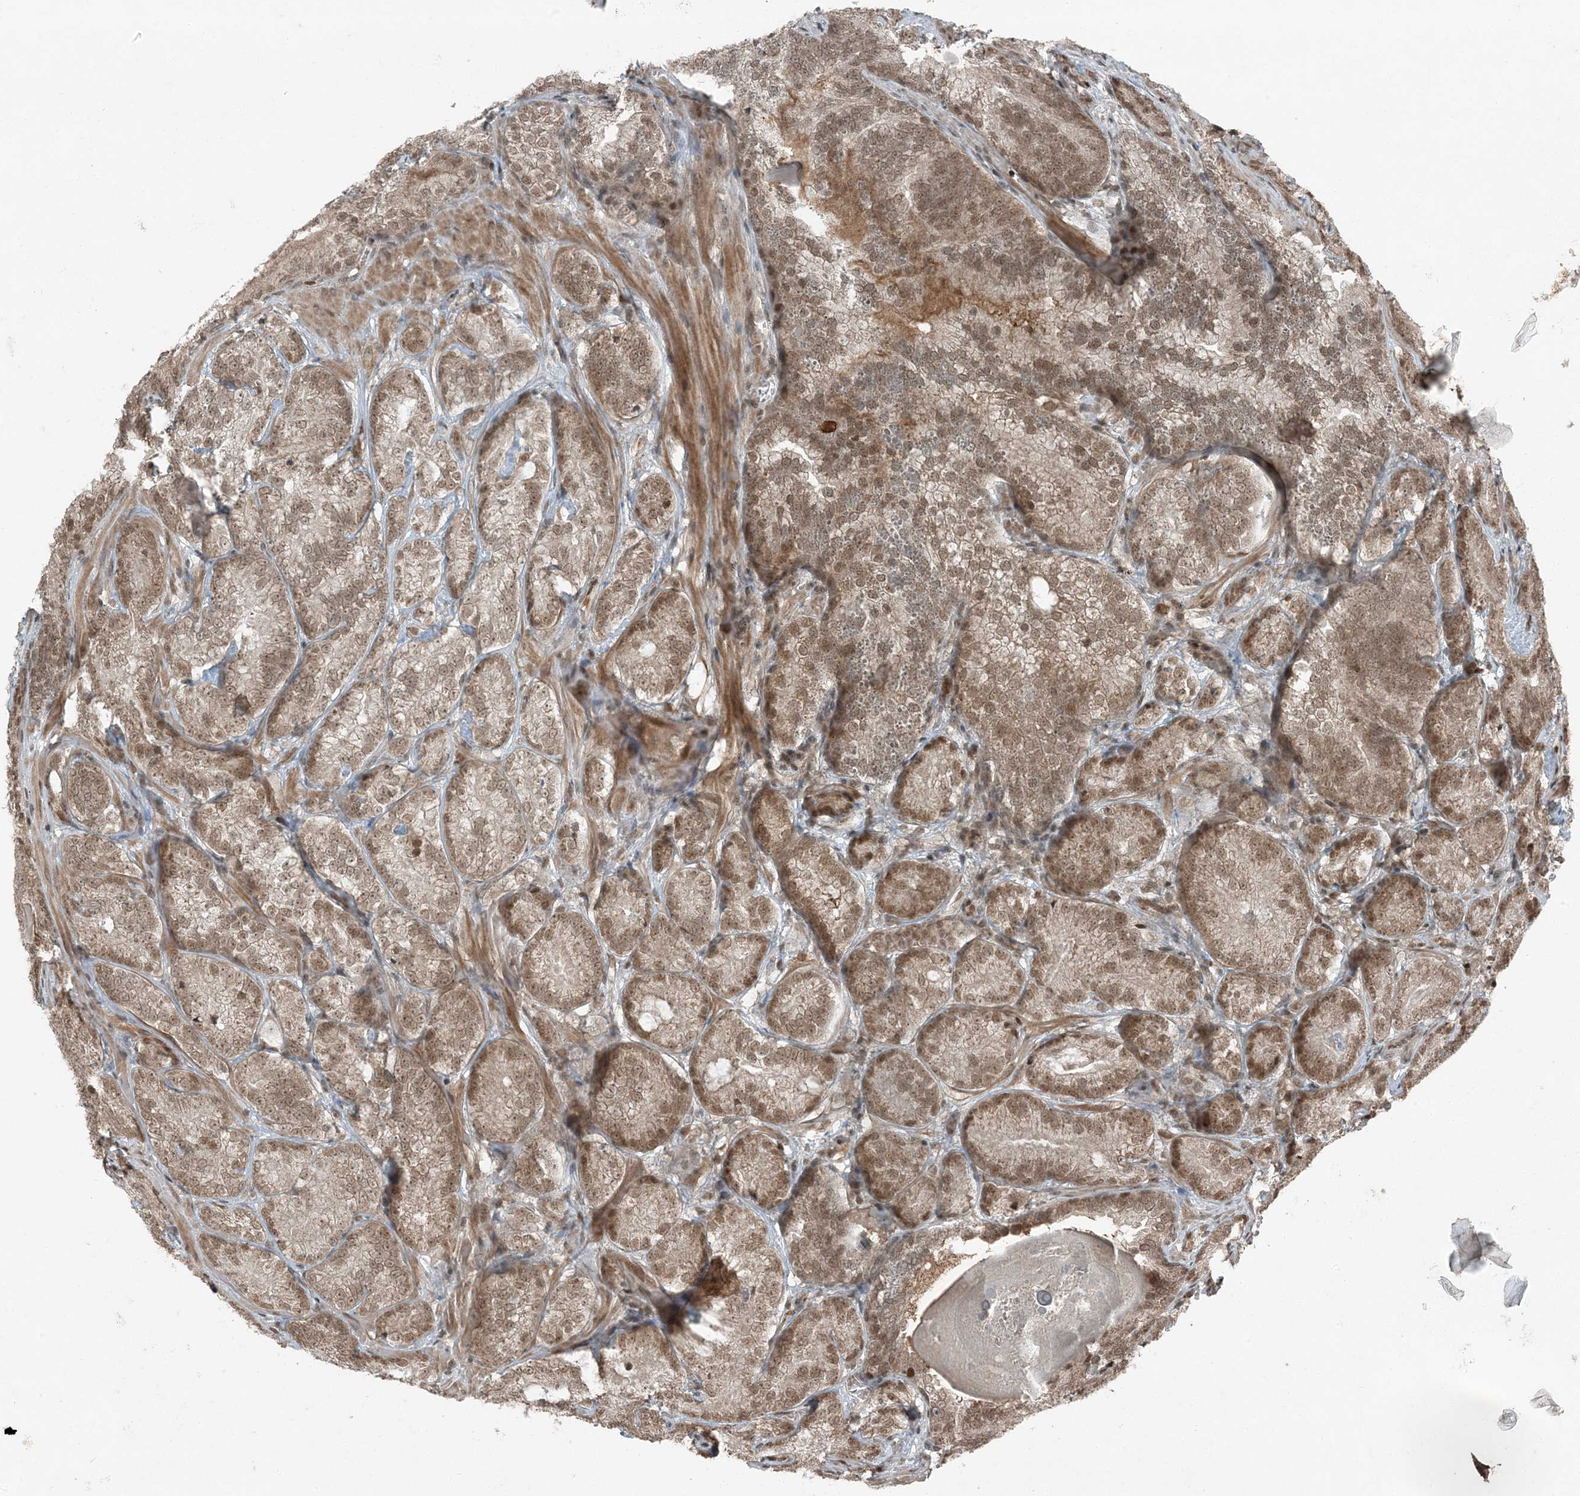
{"staining": {"intensity": "moderate", "quantity": ">75%", "location": "nuclear"}, "tissue": "prostate cancer", "cell_type": "Tumor cells", "image_type": "cancer", "snomed": [{"axis": "morphology", "description": "Adenocarcinoma, High grade"}, {"axis": "topography", "description": "Prostate"}], "caption": "The image demonstrates a brown stain indicating the presence of a protein in the nuclear of tumor cells in prostate adenocarcinoma (high-grade). Immunohistochemistry stains the protein of interest in brown and the nuclei are stained blue.", "gene": "TRAPPC12", "patient": {"sex": "male", "age": 66}}